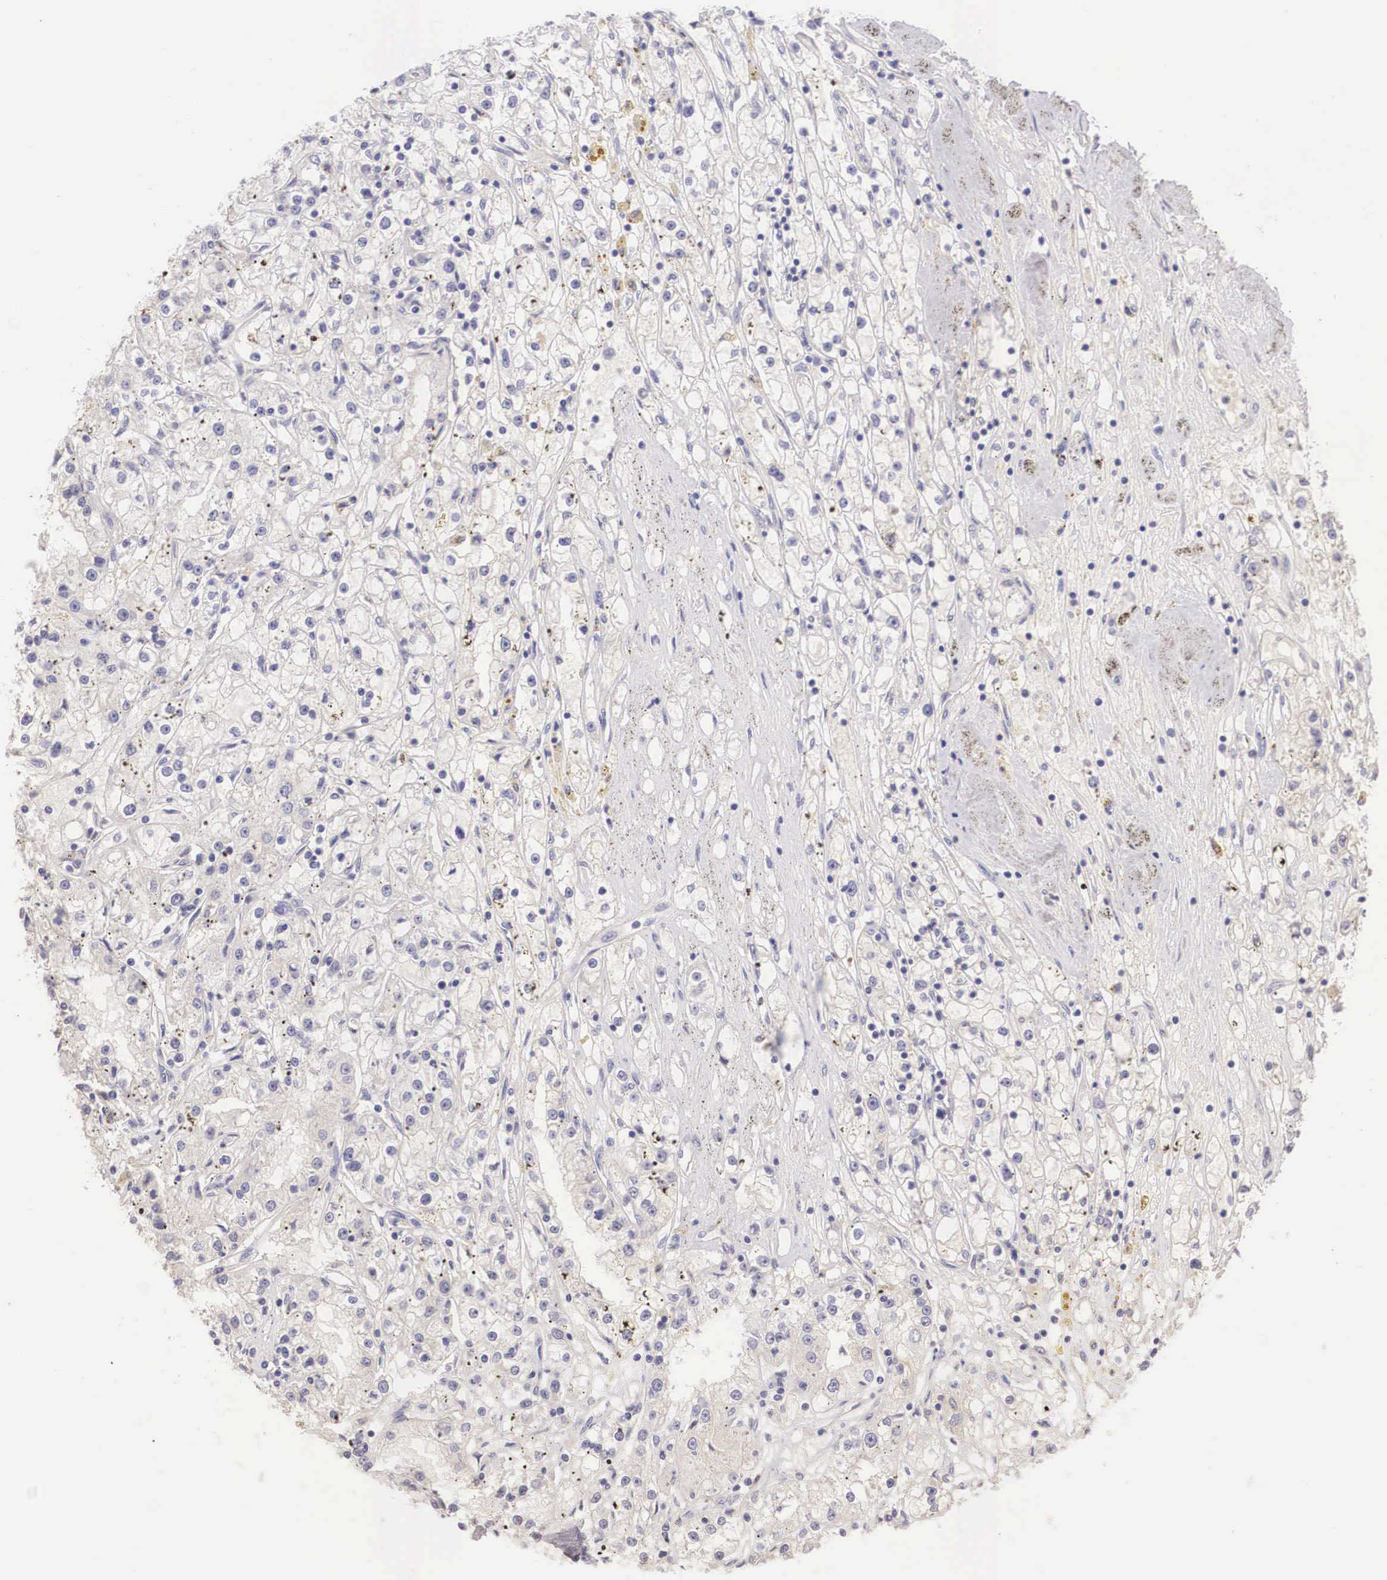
{"staining": {"intensity": "negative", "quantity": "none", "location": "none"}, "tissue": "renal cancer", "cell_type": "Tumor cells", "image_type": "cancer", "snomed": [{"axis": "morphology", "description": "Adenocarcinoma, NOS"}, {"axis": "topography", "description": "Kidney"}], "caption": "High power microscopy micrograph of an IHC histopathology image of renal cancer, revealing no significant staining in tumor cells. The staining is performed using DAB (3,3'-diaminobenzidine) brown chromogen with nuclei counter-stained in using hematoxylin.", "gene": "BCL6", "patient": {"sex": "male", "age": 56}}